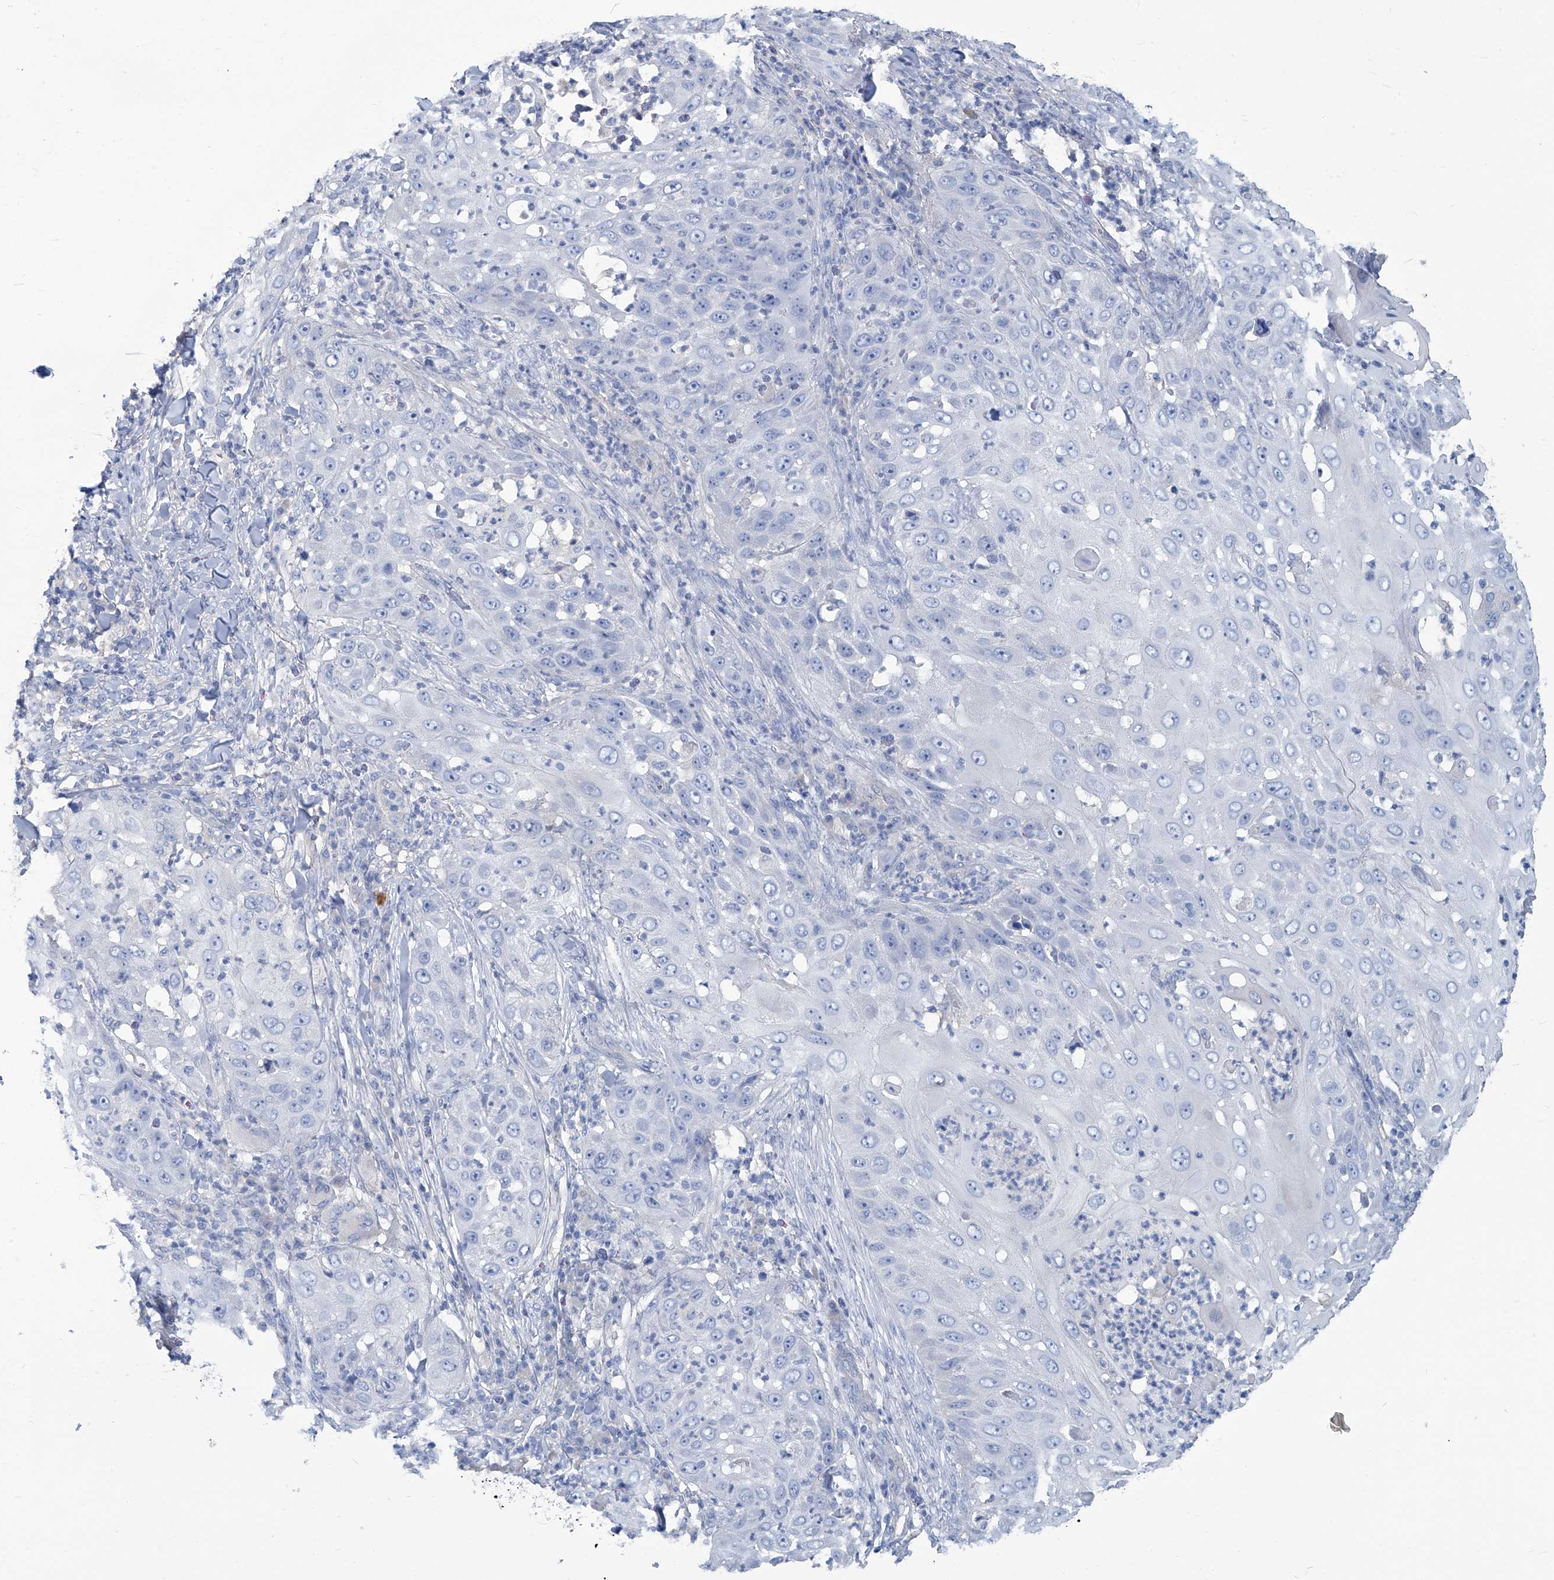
{"staining": {"intensity": "negative", "quantity": "none", "location": "none"}, "tissue": "skin cancer", "cell_type": "Tumor cells", "image_type": "cancer", "snomed": [{"axis": "morphology", "description": "Squamous cell carcinoma, NOS"}, {"axis": "topography", "description": "Skin"}], "caption": "This is an immunohistochemistry (IHC) image of human skin cancer. There is no expression in tumor cells.", "gene": "PFKL", "patient": {"sex": "female", "age": 44}}